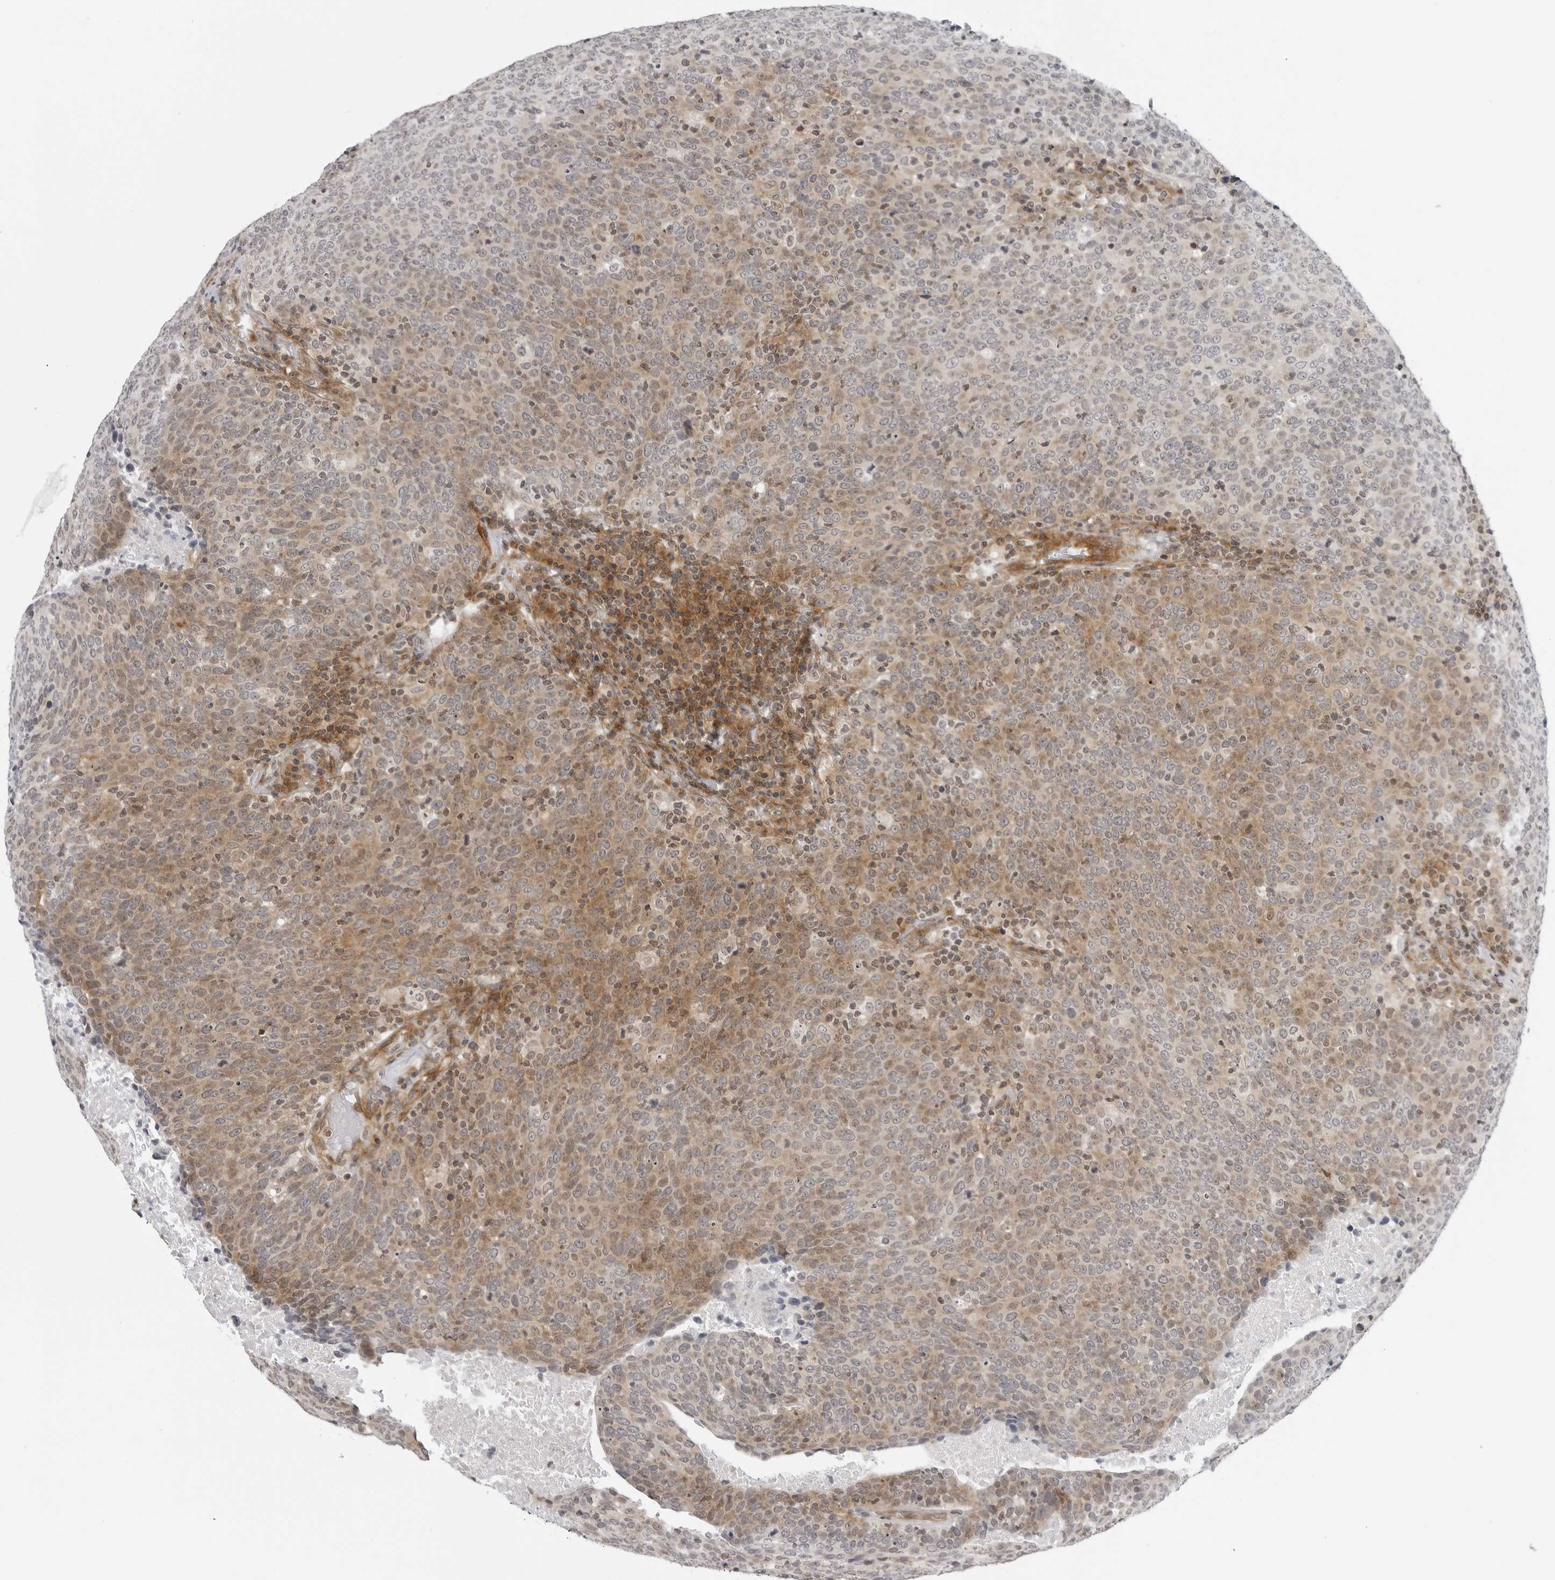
{"staining": {"intensity": "weak", "quantity": "25%-75%", "location": "cytoplasmic/membranous"}, "tissue": "head and neck cancer", "cell_type": "Tumor cells", "image_type": "cancer", "snomed": [{"axis": "morphology", "description": "Squamous cell carcinoma, NOS"}, {"axis": "morphology", "description": "Squamous cell carcinoma, metastatic, NOS"}, {"axis": "topography", "description": "Lymph node"}, {"axis": "topography", "description": "Head-Neck"}], "caption": "Tumor cells reveal weak cytoplasmic/membranous staining in approximately 25%-75% of cells in head and neck cancer.", "gene": "ADAMTS5", "patient": {"sex": "male", "age": 62}}